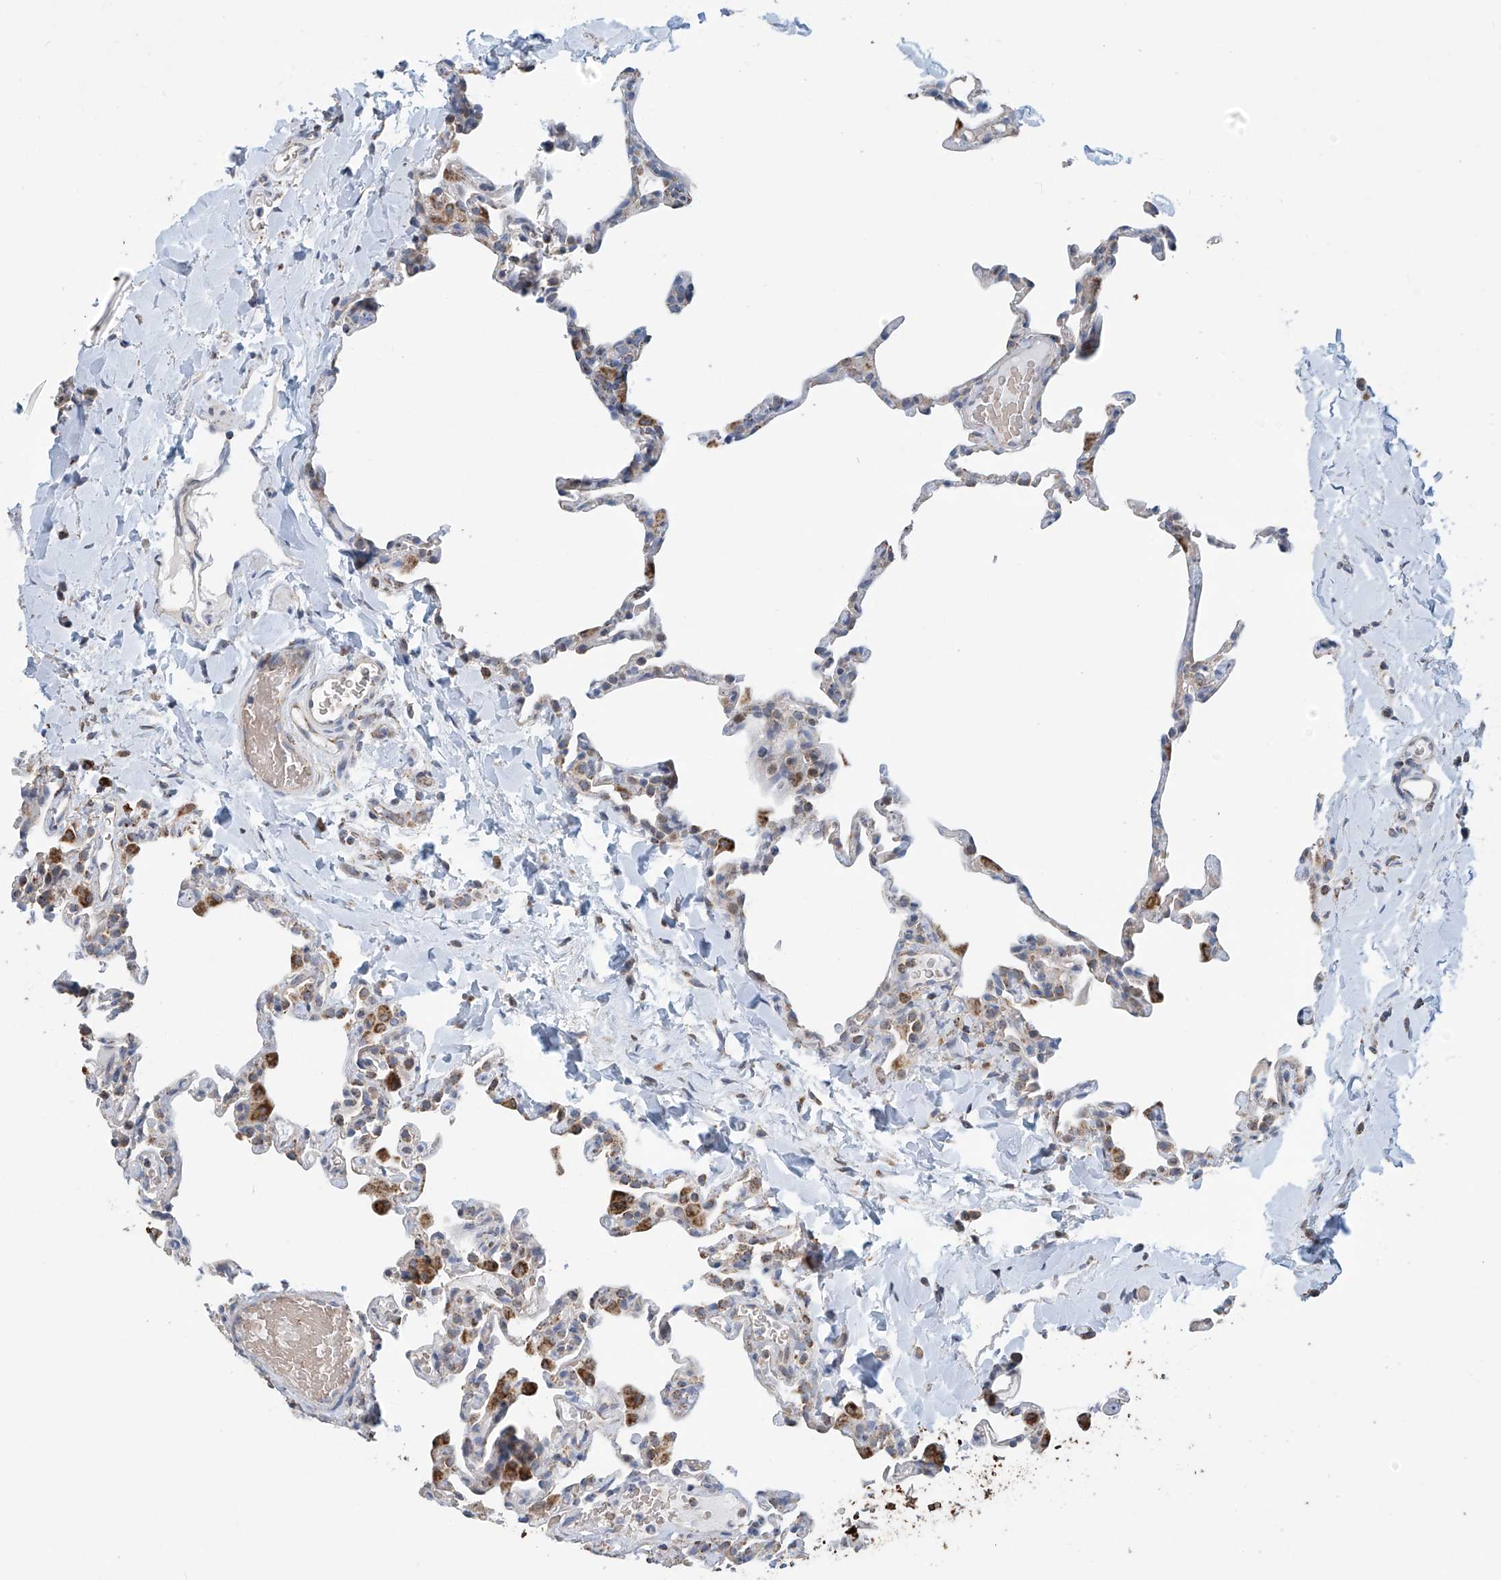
{"staining": {"intensity": "moderate", "quantity": "25%-75%", "location": "cytoplasmic/membranous"}, "tissue": "lung", "cell_type": "Alveolar cells", "image_type": "normal", "snomed": [{"axis": "morphology", "description": "Normal tissue, NOS"}, {"axis": "topography", "description": "Lung"}], "caption": "Brown immunohistochemical staining in benign lung reveals moderate cytoplasmic/membranous expression in about 25%-75% of alveolar cells. The staining was performed using DAB (3,3'-diaminobenzidine) to visualize the protein expression in brown, while the nuclei were stained in blue with hematoxylin (Magnification: 20x).", "gene": "COMMD1", "patient": {"sex": "male", "age": 20}}